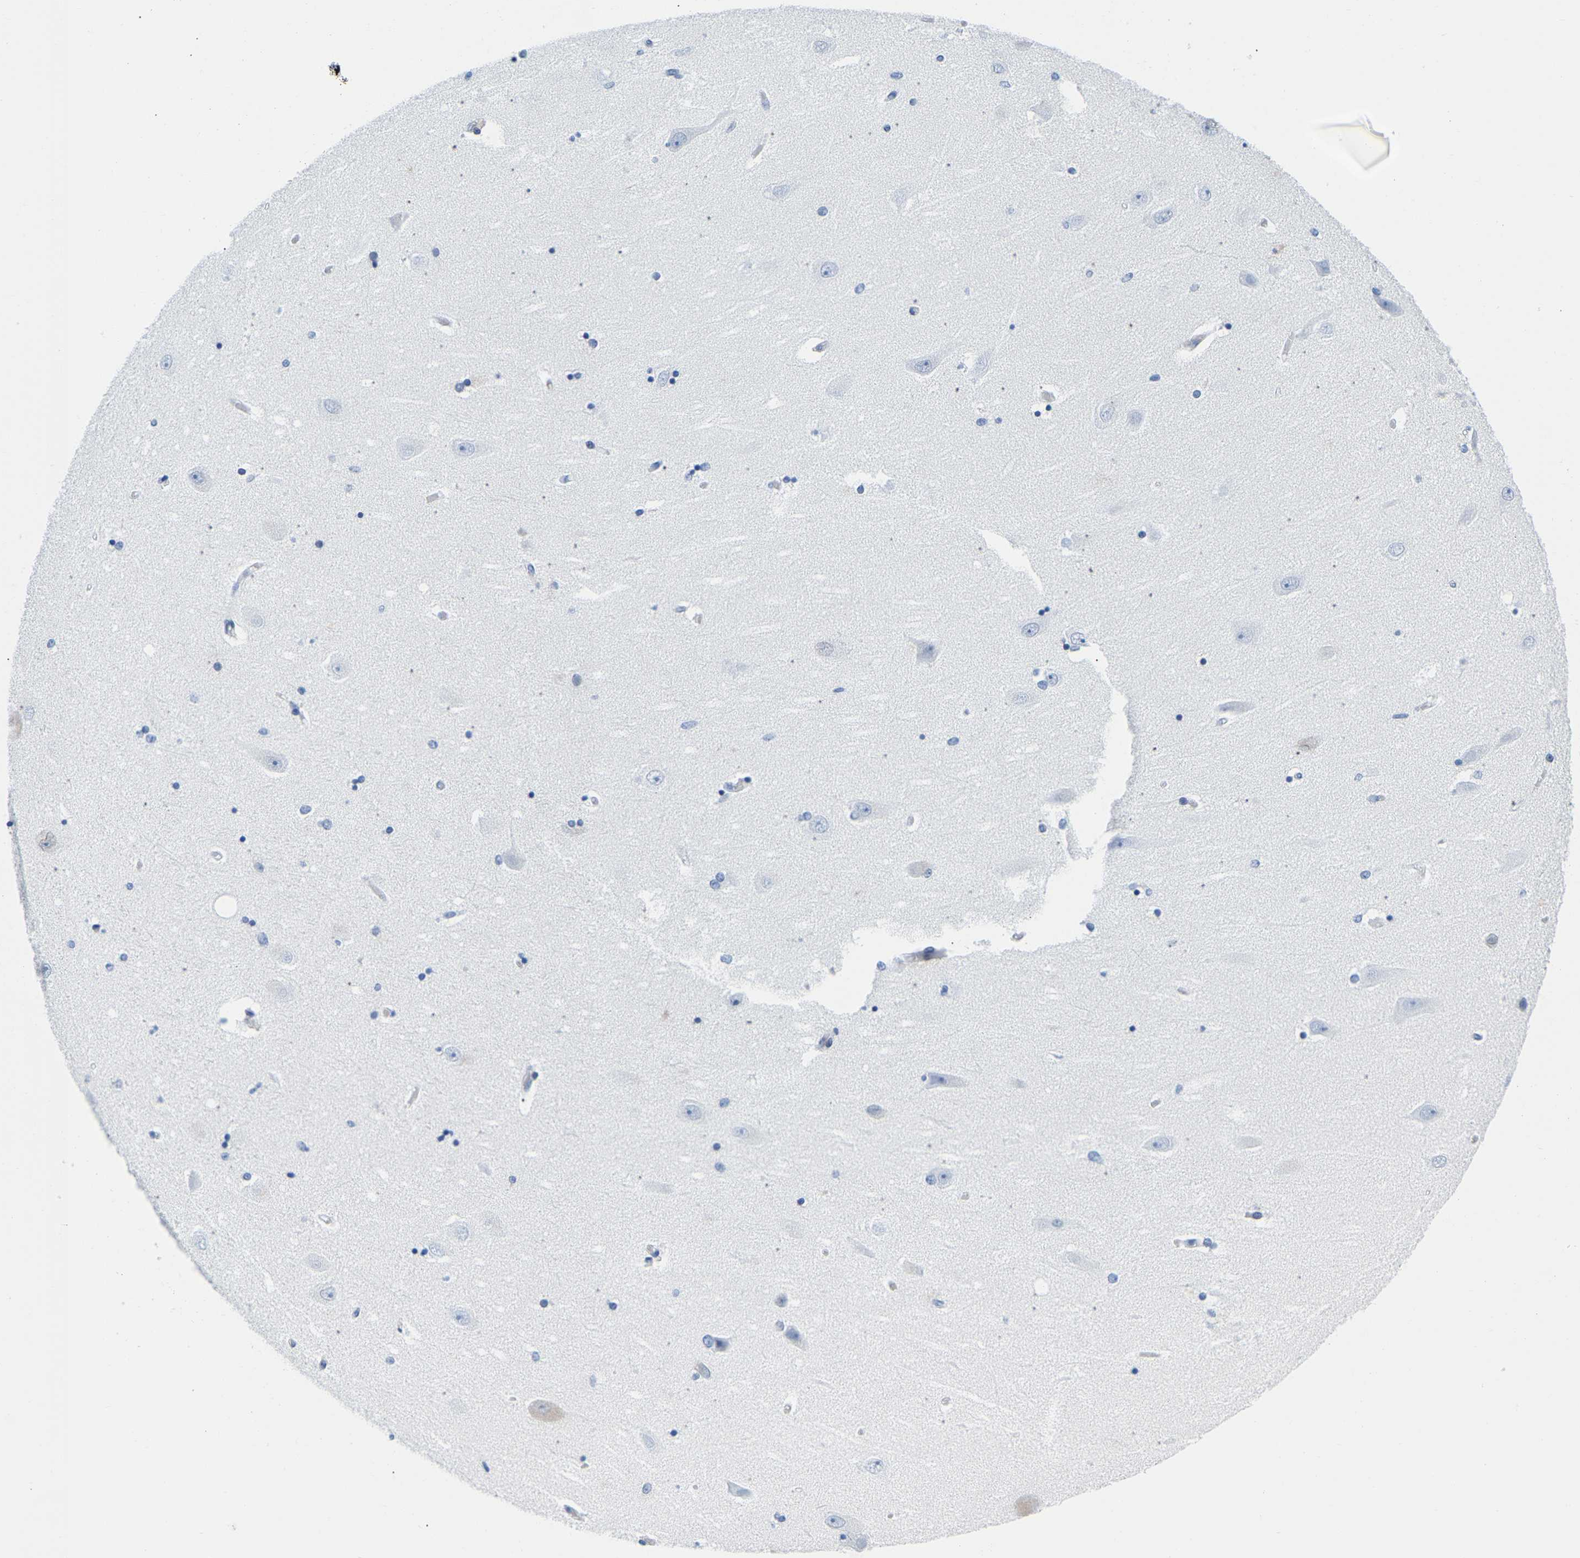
{"staining": {"intensity": "negative", "quantity": "none", "location": "none"}, "tissue": "hippocampus", "cell_type": "Glial cells", "image_type": "normal", "snomed": [{"axis": "morphology", "description": "Normal tissue, NOS"}, {"axis": "topography", "description": "Hippocampus"}], "caption": "Immunohistochemistry (IHC) of unremarkable human hippocampus demonstrates no expression in glial cells.", "gene": "UPK3A", "patient": {"sex": "female", "age": 54}}